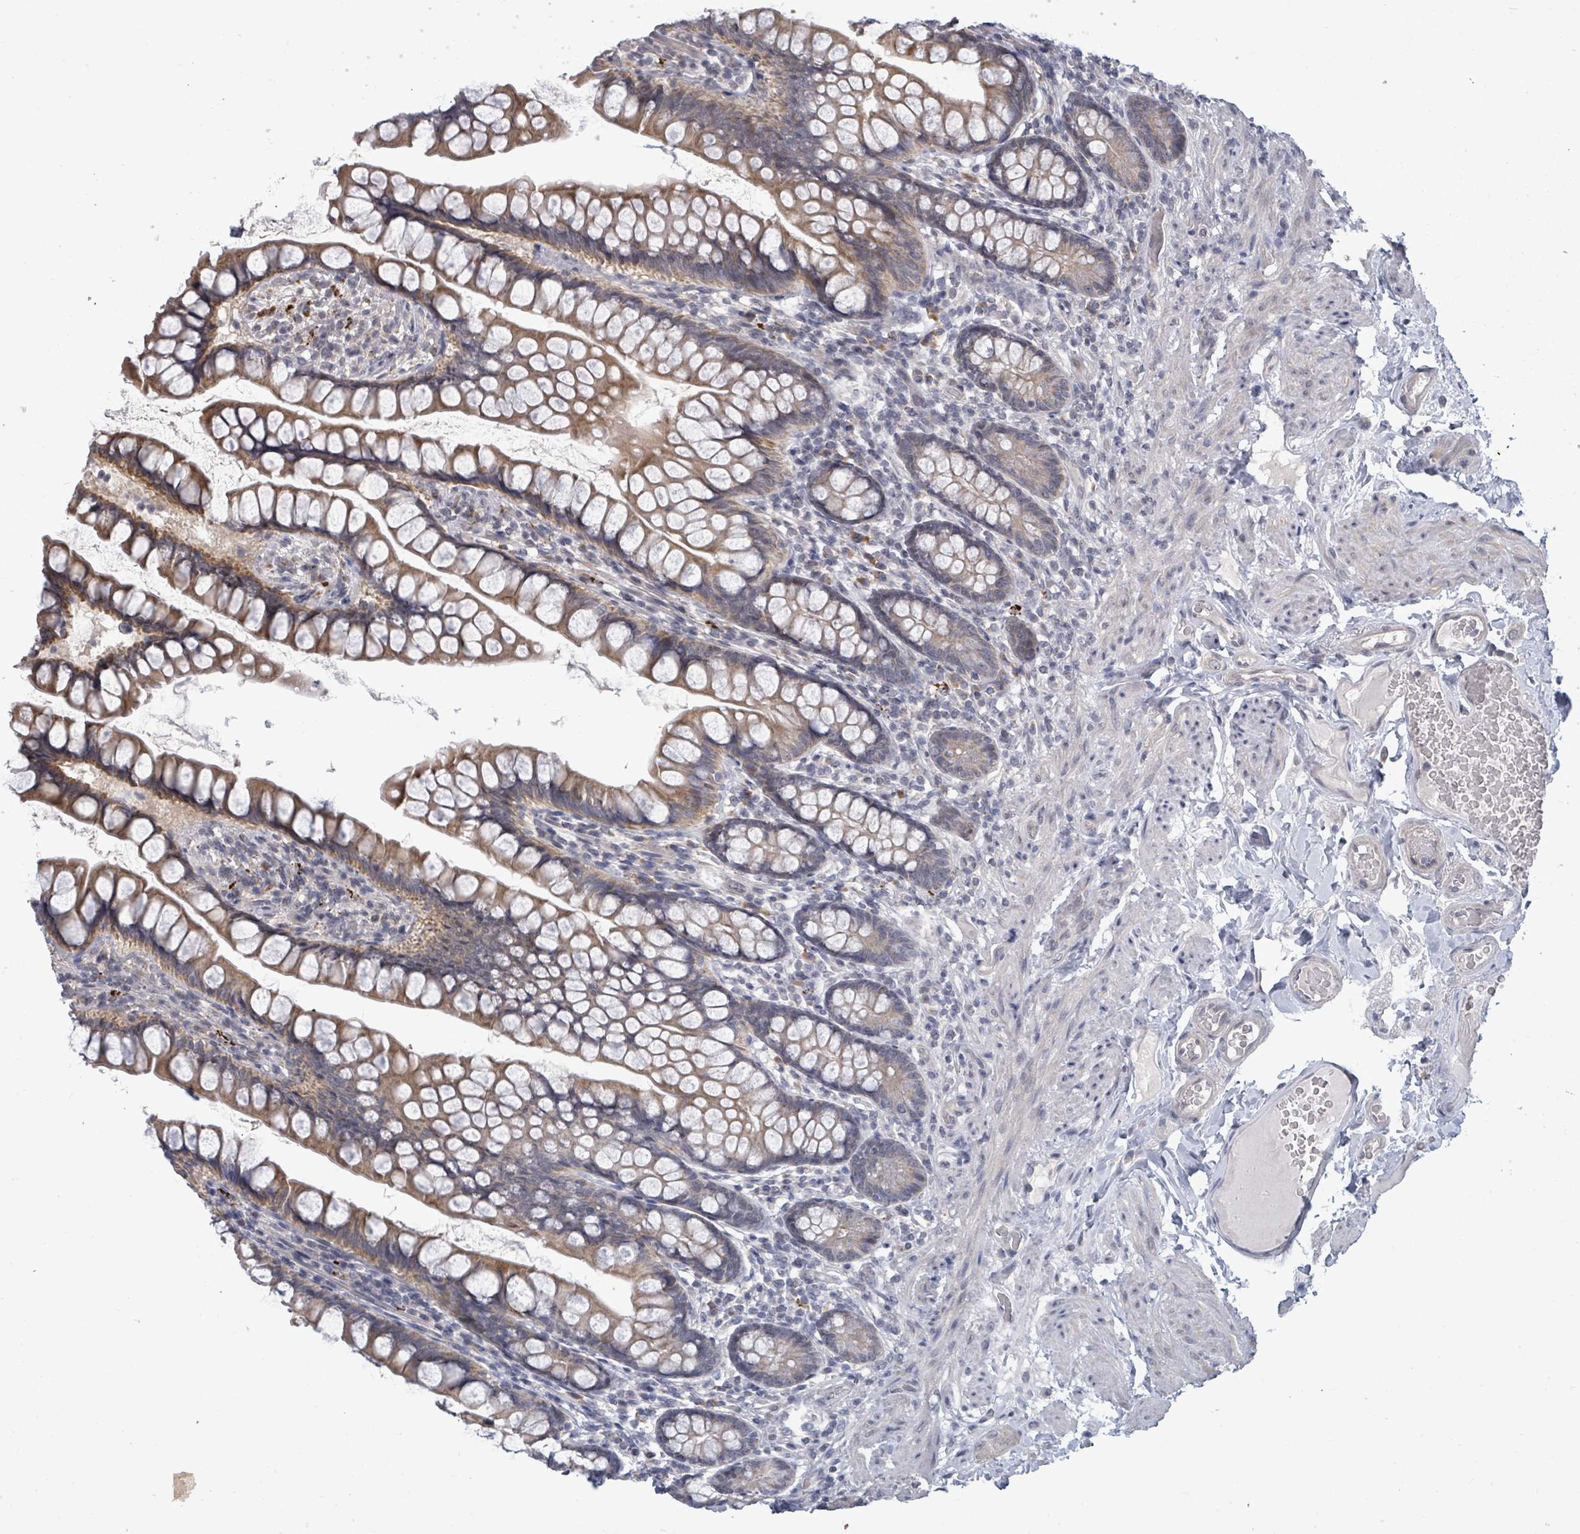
{"staining": {"intensity": "moderate", "quantity": ">75%", "location": "cytoplasmic/membranous"}, "tissue": "small intestine", "cell_type": "Glandular cells", "image_type": "normal", "snomed": [{"axis": "morphology", "description": "Normal tissue, NOS"}, {"axis": "topography", "description": "Small intestine"}], "caption": "IHC of unremarkable small intestine reveals medium levels of moderate cytoplasmic/membranous staining in about >75% of glandular cells.", "gene": "ASB12", "patient": {"sex": "male", "age": 70}}